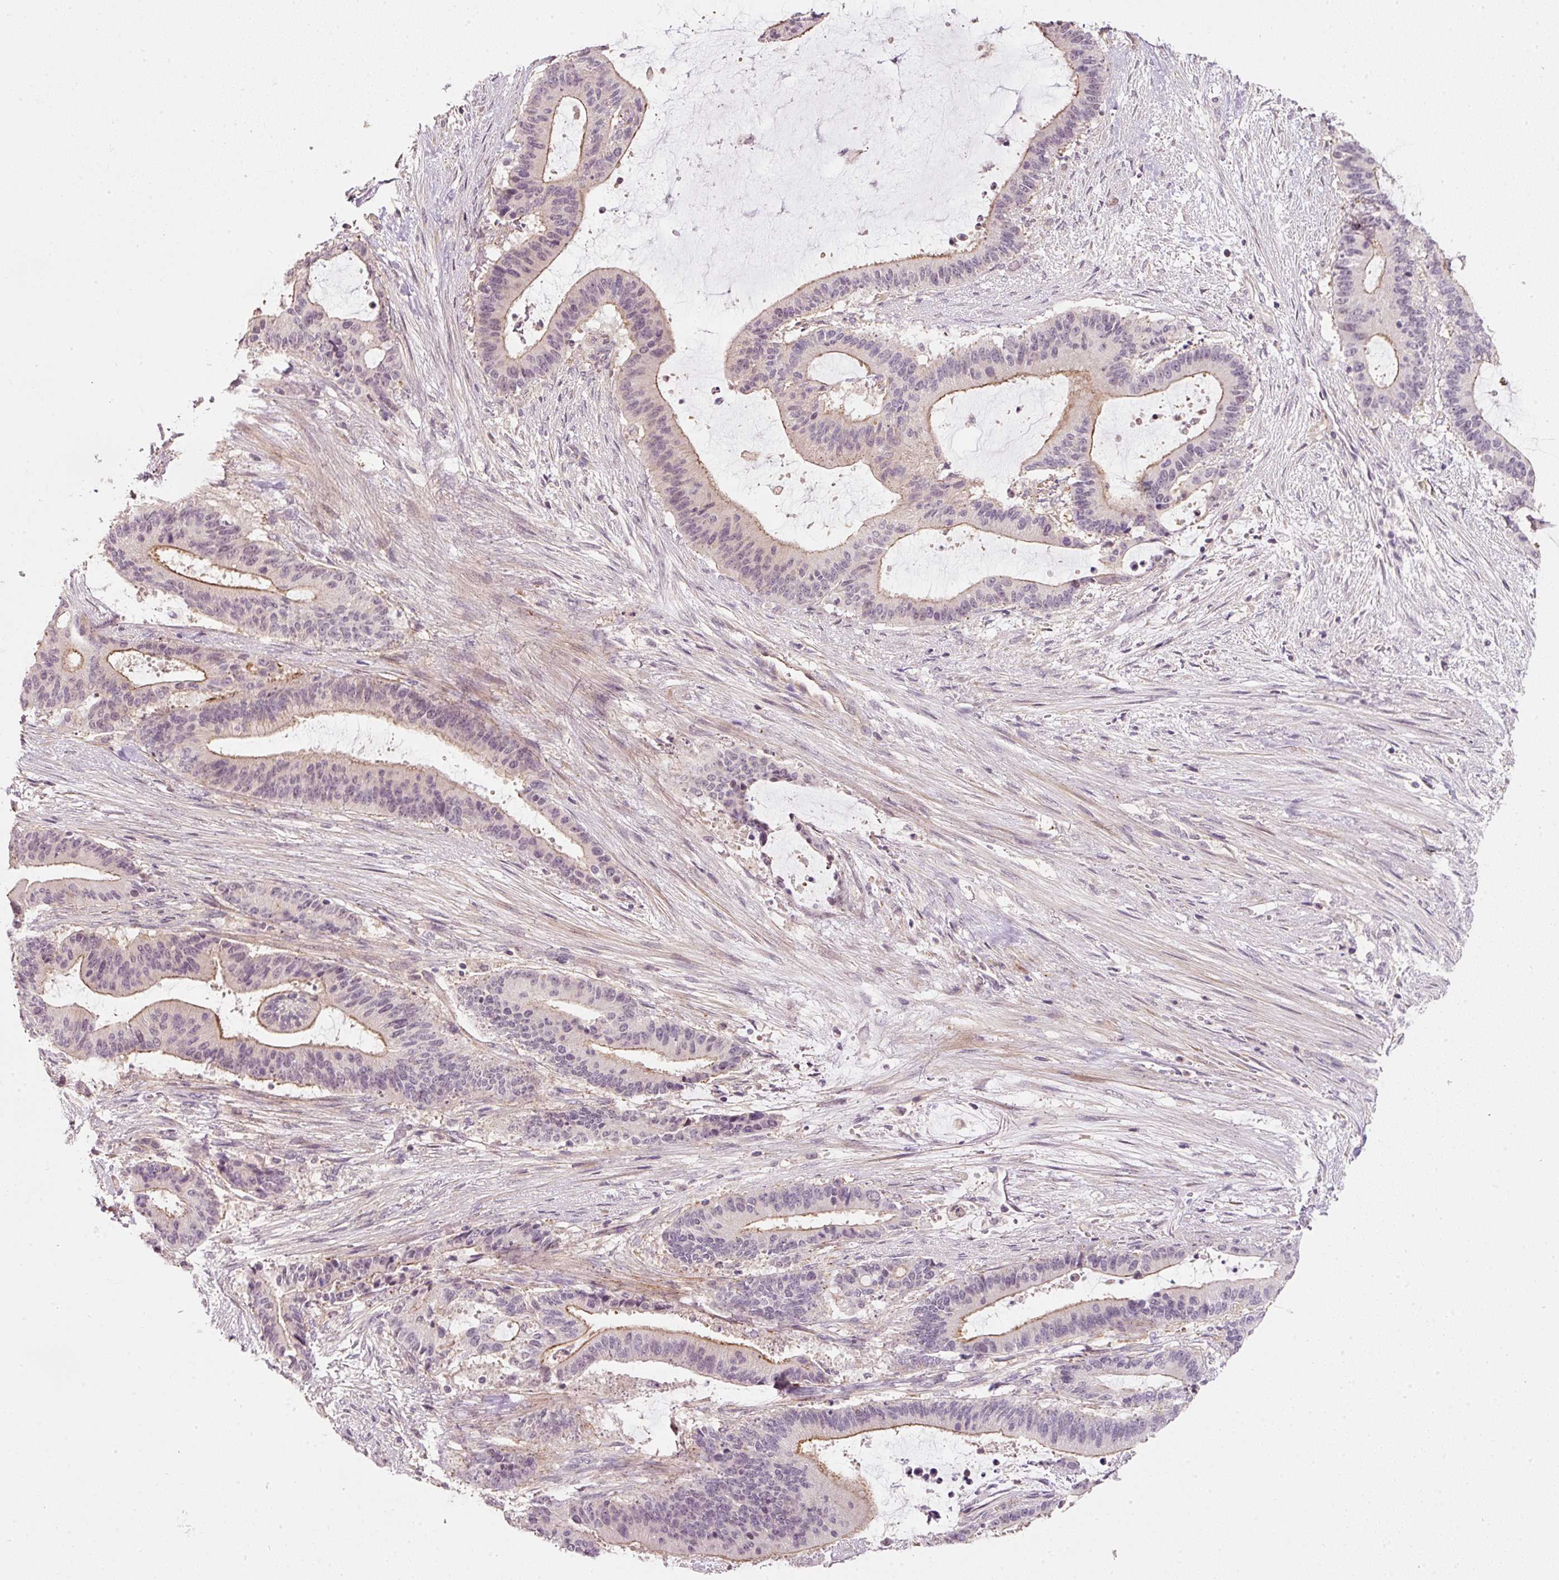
{"staining": {"intensity": "moderate", "quantity": "25%-75%", "location": "cytoplasmic/membranous"}, "tissue": "liver cancer", "cell_type": "Tumor cells", "image_type": "cancer", "snomed": [{"axis": "morphology", "description": "Normal tissue, NOS"}, {"axis": "morphology", "description": "Cholangiocarcinoma"}, {"axis": "topography", "description": "Liver"}, {"axis": "topography", "description": "Peripheral nerve tissue"}], "caption": "IHC micrograph of cholangiocarcinoma (liver) stained for a protein (brown), which shows medium levels of moderate cytoplasmic/membranous staining in approximately 25%-75% of tumor cells.", "gene": "TIRAP", "patient": {"sex": "female", "age": 73}}